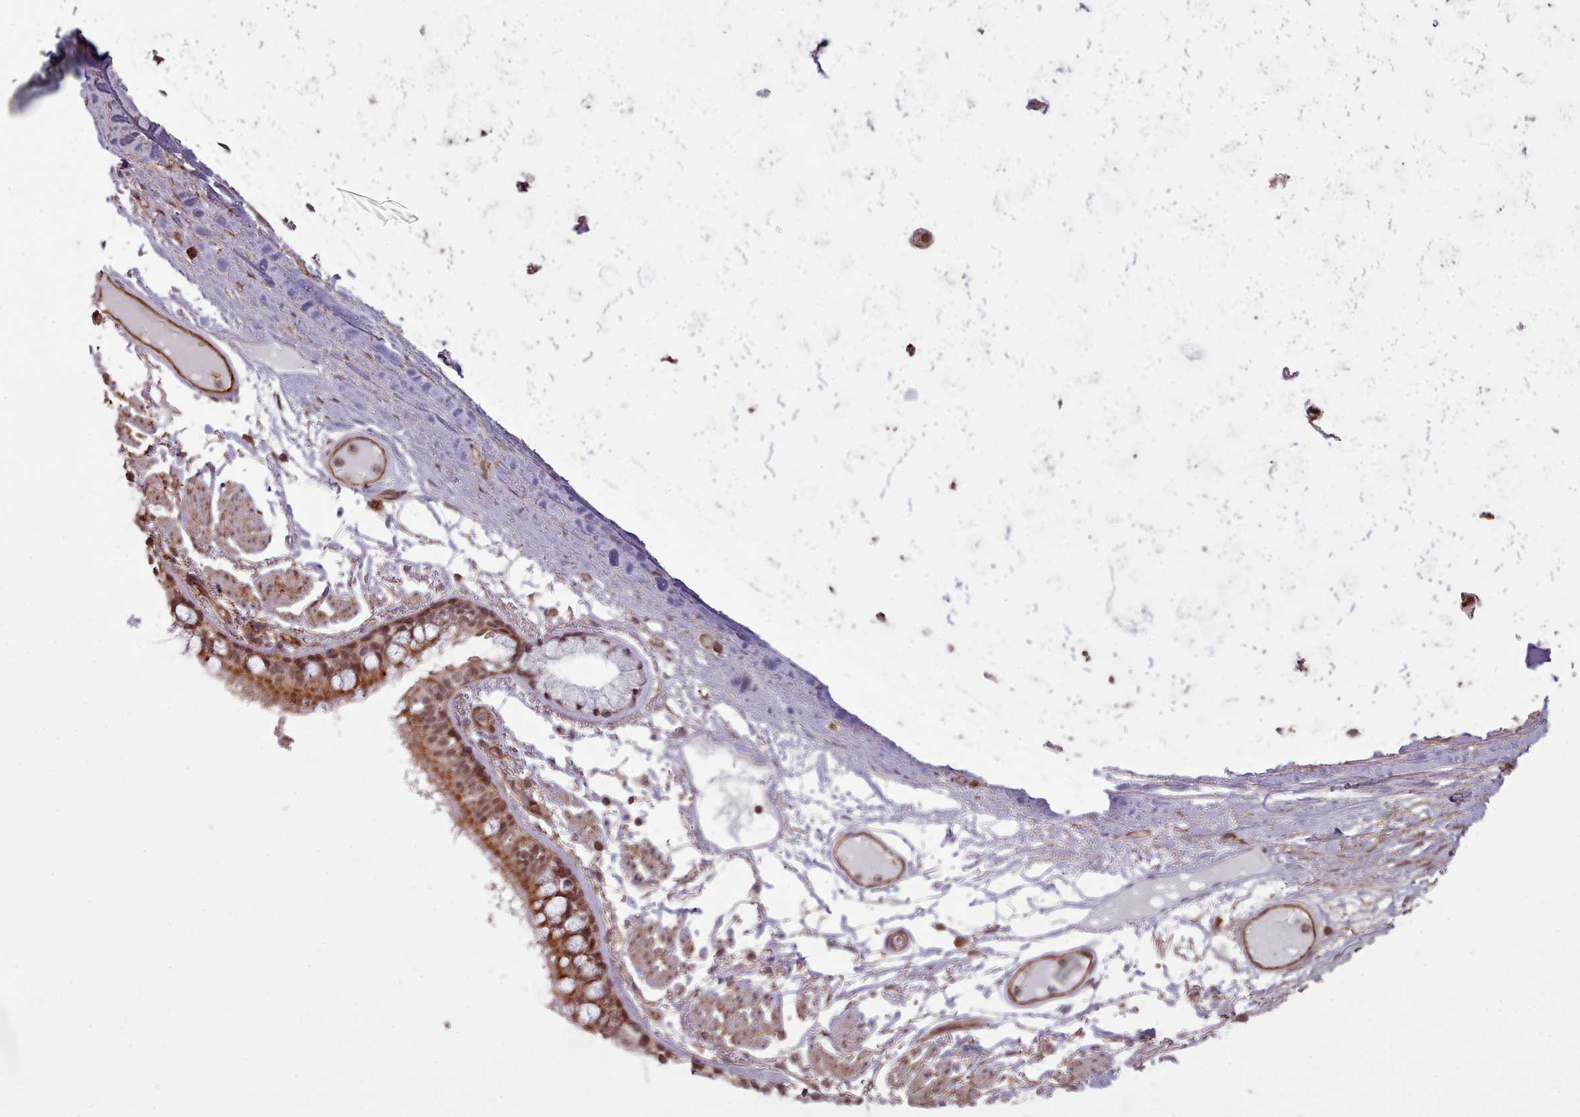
{"staining": {"intensity": "moderate", "quantity": ">75%", "location": "cytoplasmic/membranous,nuclear"}, "tissue": "bronchus", "cell_type": "Respiratory epithelial cells", "image_type": "normal", "snomed": [{"axis": "morphology", "description": "Normal tissue, NOS"}, {"axis": "topography", "description": "Bronchus"}], "caption": "An immunohistochemistry (IHC) image of benign tissue is shown. Protein staining in brown shows moderate cytoplasmic/membranous,nuclear positivity in bronchus within respiratory epithelial cells.", "gene": "ZMYM4", "patient": {"sex": "male", "age": 70}}